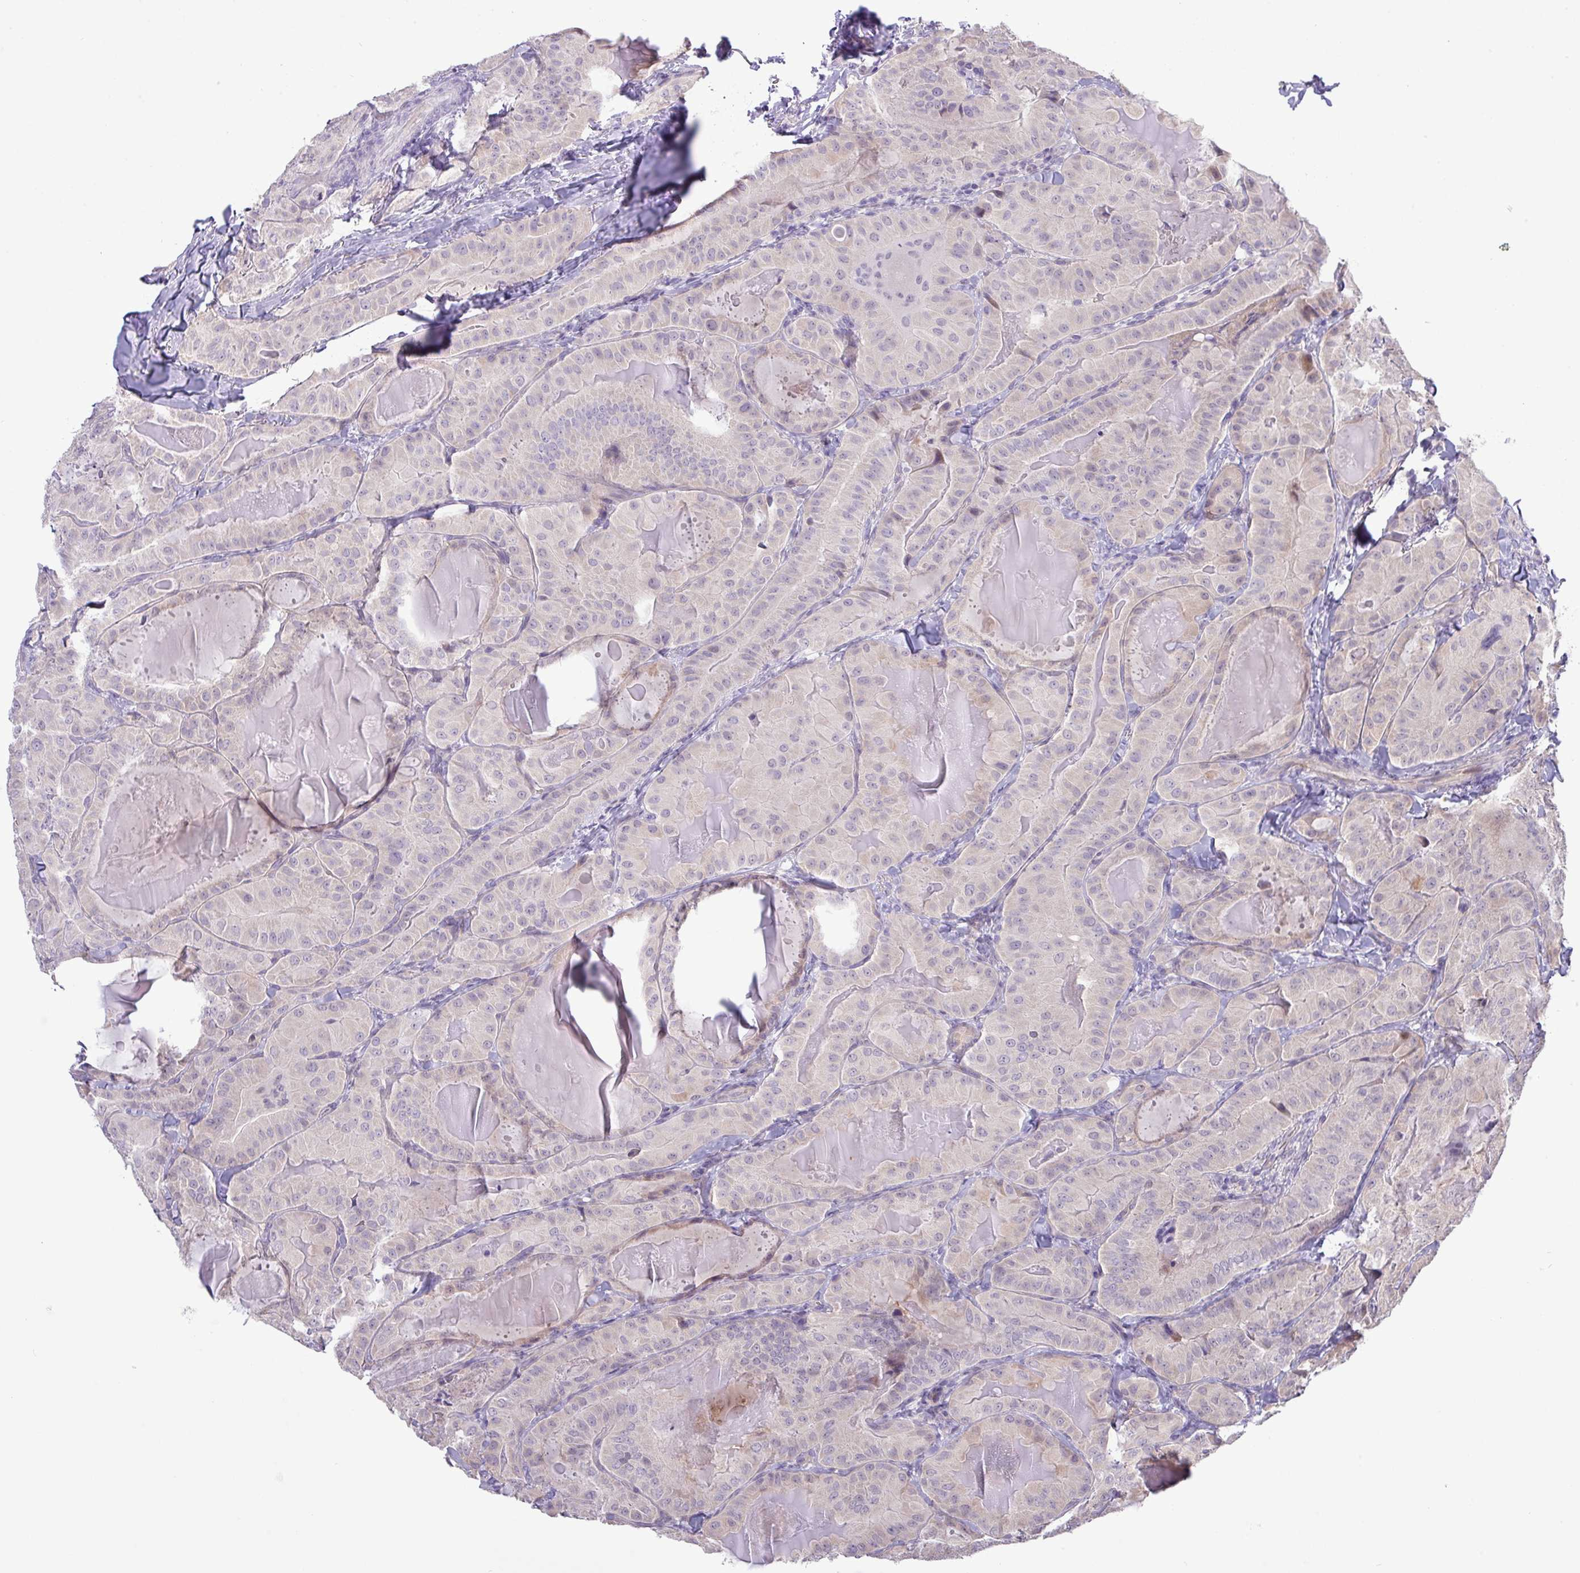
{"staining": {"intensity": "negative", "quantity": "none", "location": "none"}, "tissue": "thyroid cancer", "cell_type": "Tumor cells", "image_type": "cancer", "snomed": [{"axis": "morphology", "description": "Papillary adenocarcinoma, NOS"}, {"axis": "topography", "description": "Thyroid gland"}], "caption": "Immunohistochemistry (IHC) histopathology image of neoplastic tissue: human thyroid cancer (papillary adenocarcinoma) stained with DAB (3,3'-diaminobenzidine) exhibits no significant protein expression in tumor cells. (Stains: DAB immunohistochemistry with hematoxylin counter stain, Microscopy: brightfield microscopy at high magnification).", "gene": "RIPPLY1", "patient": {"sex": "female", "age": 68}}